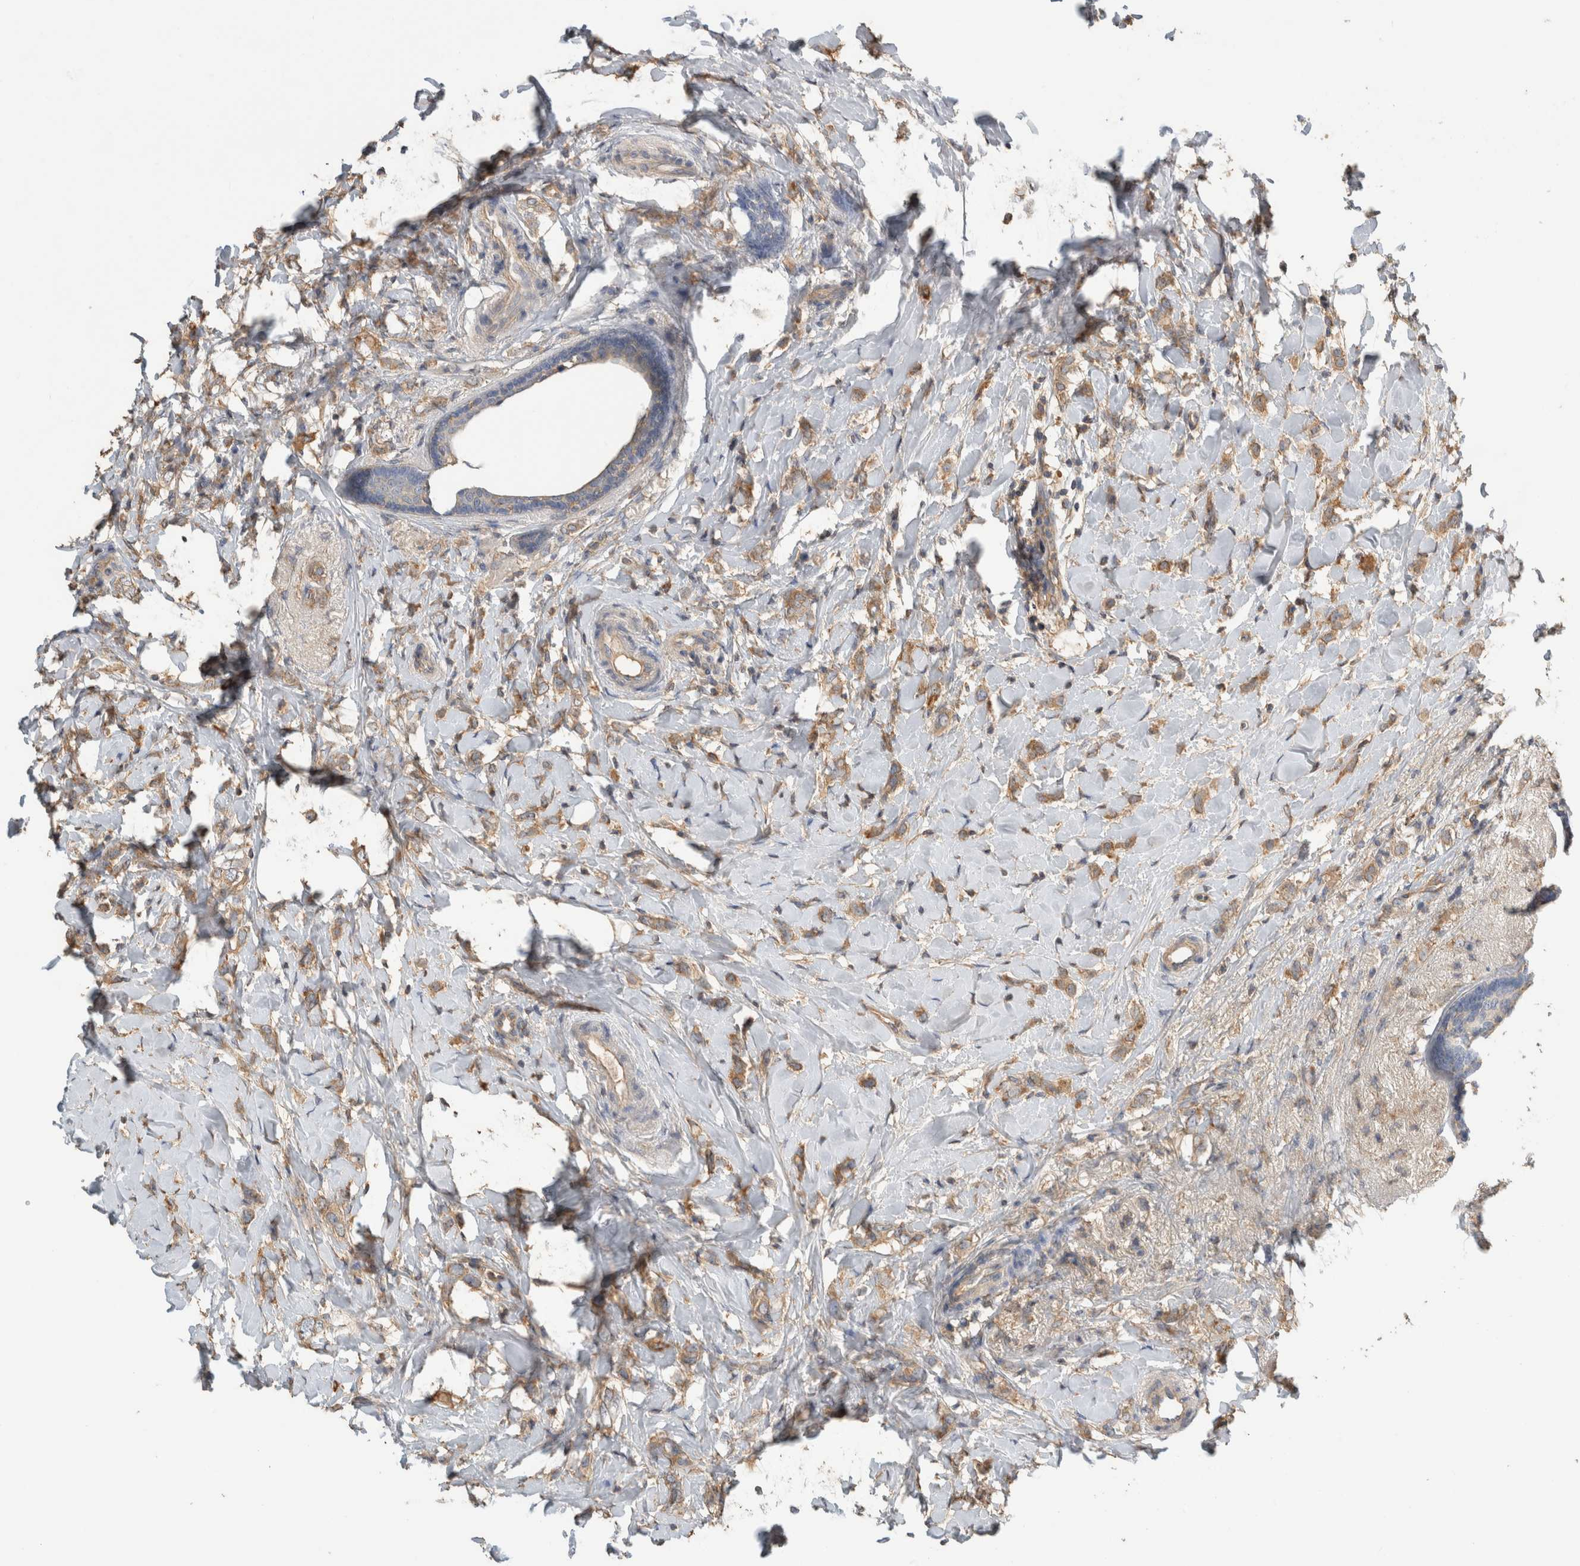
{"staining": {"intensity": "moderate", "quantity": ">75%", "location": "cytoplasmic/membranous"}, "tissue": "breast cancer", "cell_type": "Tumor cells", "image_type": "cancer", "snomed": [{"axis": "morphology", "description": "Normal tissue, NOS"}, {"axis": "morphology", "description": "Lobular carcinoma"}, {"axis": "topography", "description": "Breast"}], "caption": "DAB immunohistochemical staining of human breast cancer (lobular carcinoma) shows moderate cytoplasmic/membranous protein positivity in about >75% of tumor cells.", "gene": "EIF4G3", "patient": {"sex": "female", "age": 47}}